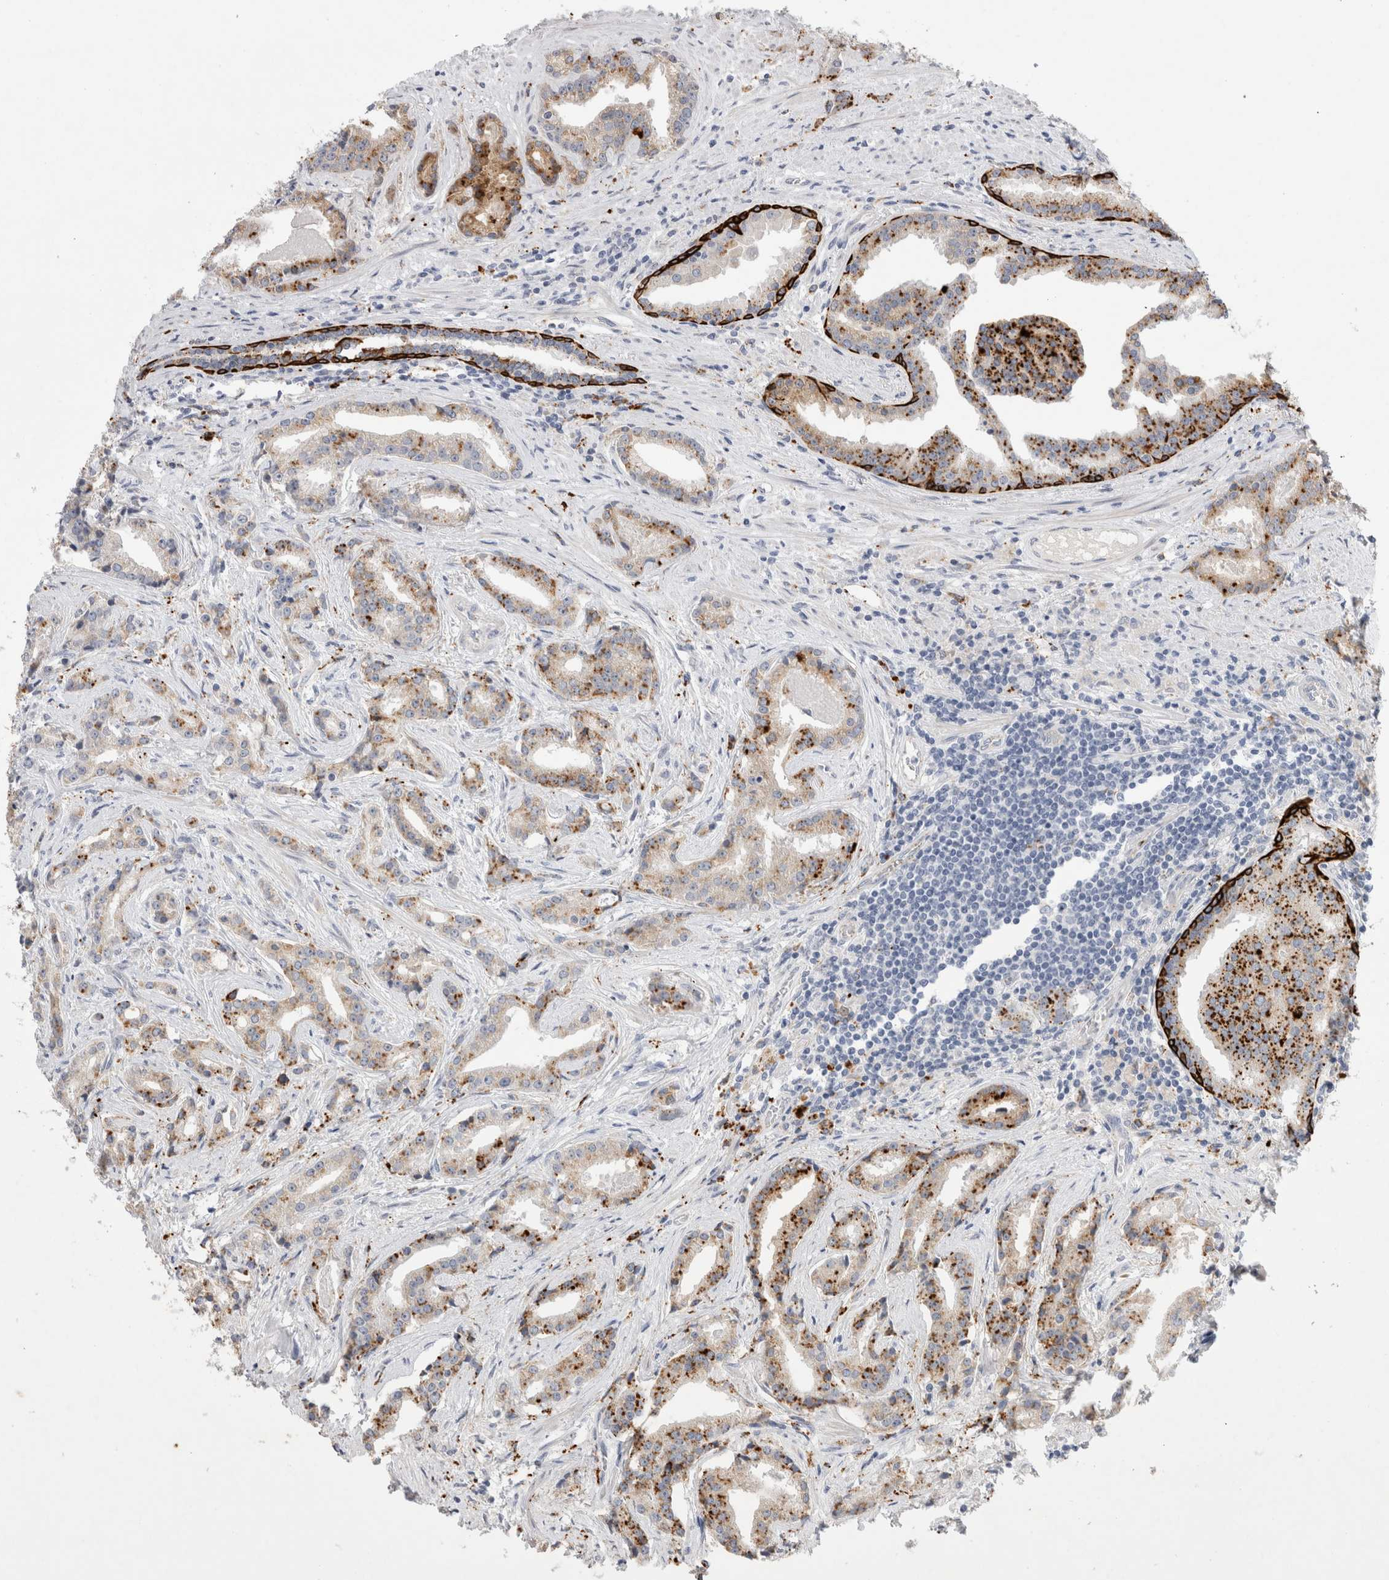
{"staining": {"intensity": "strong", "quantity": "25%-75%", "location": "cytoplasmic/membranous"}, "tissue": "prostate cancer", "cell_type": "Tumor cells", "image_type": "cancer", "snomed": [{"axis": "morphology", "description": "Adenocarcinoma, Low grade"}, {"axis": "topography", "description": "Prostate"}], "caption": "DAB immunohistochemical staining of human prostate adenocarcinoma (low-grade) shows strong cytoplasmic/membranous protein staining in about 25%-75% of tumor cells. The protein is shown in brown color, while the nuclei are stained blue.", "gene": "GAA", "patient": {"sex": "male", "age": 67}}